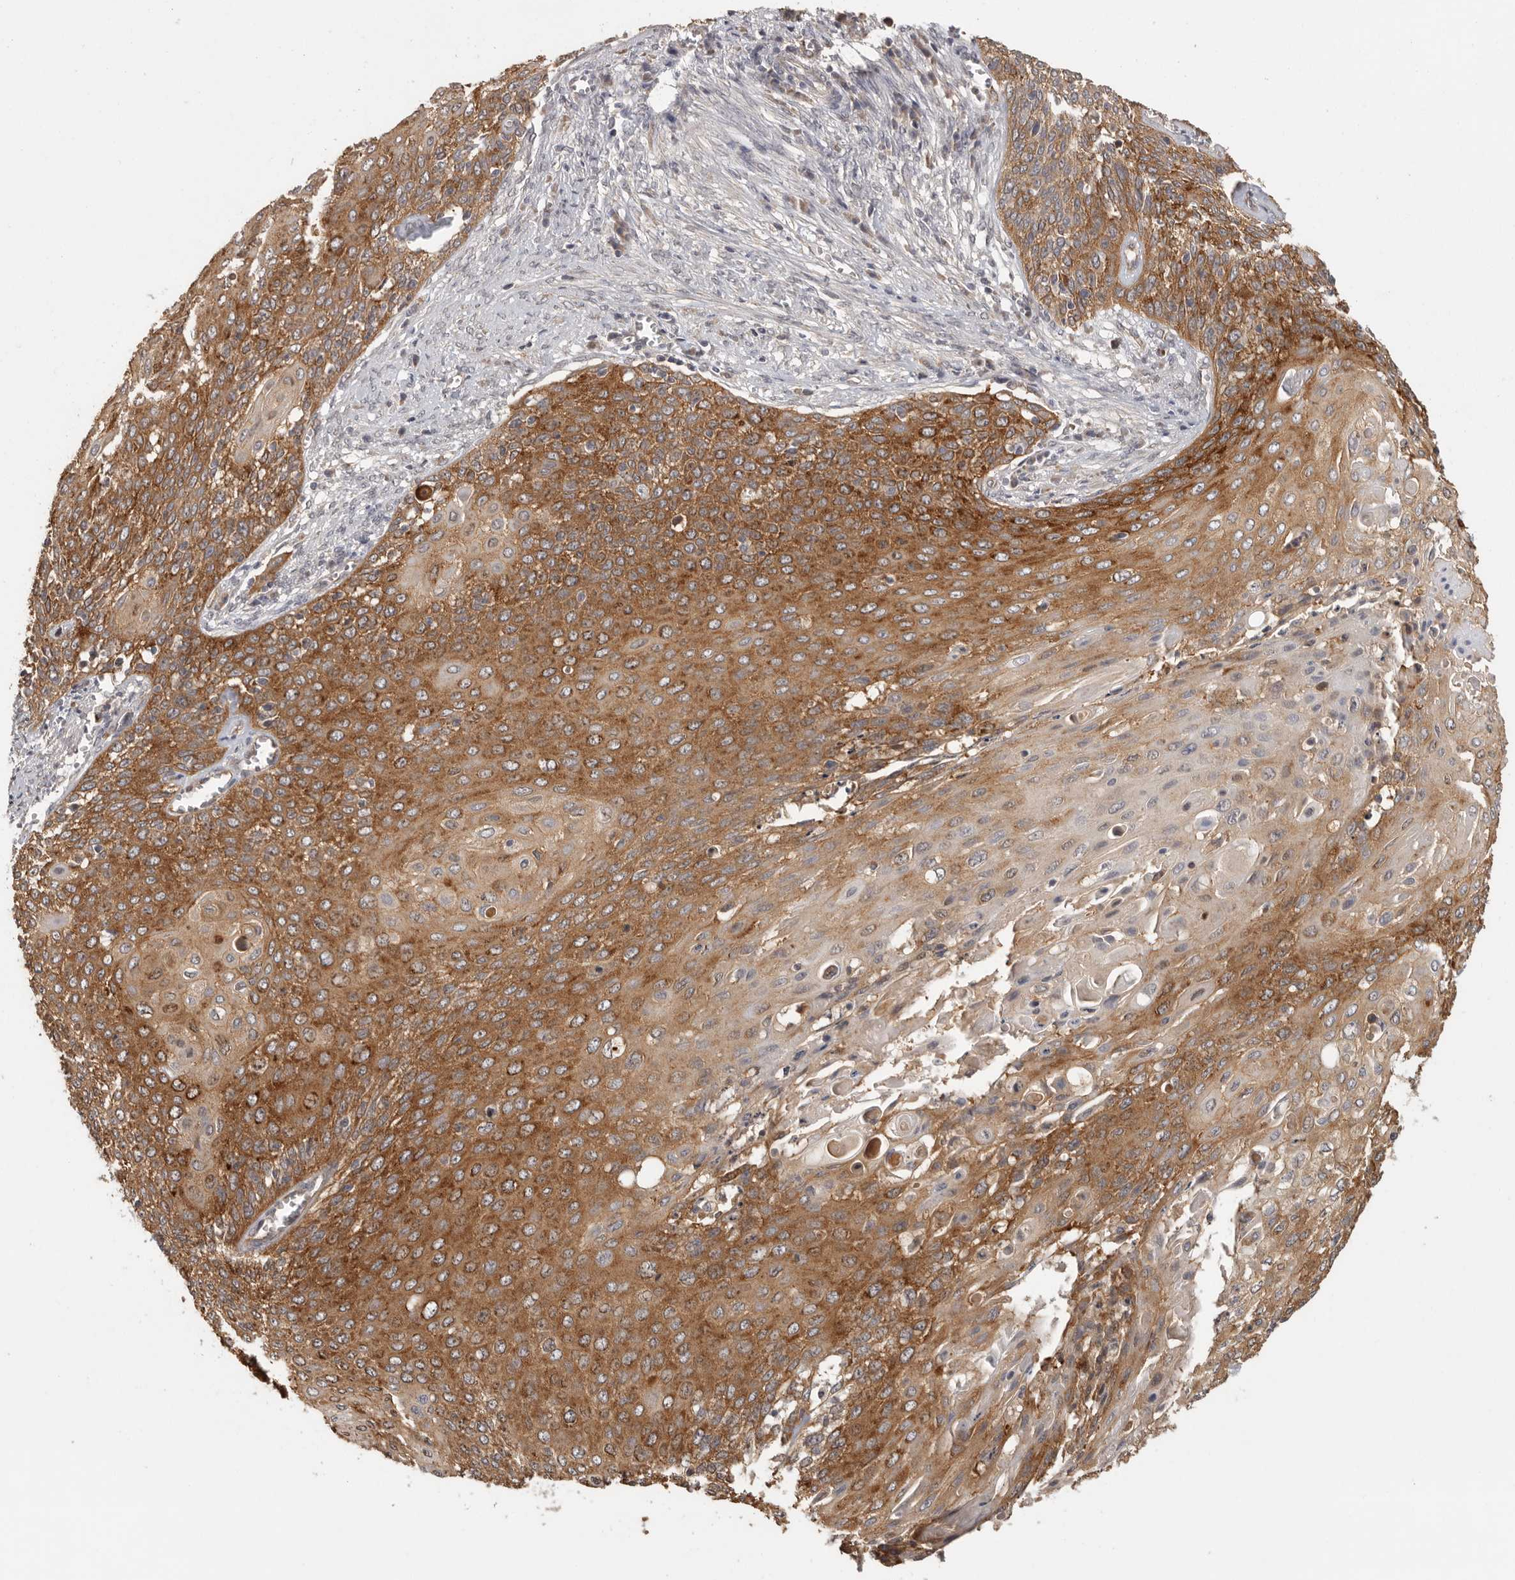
{"staining": {"intensity": "moderate", "quantity": ">75%", "location": "cytoplasmic/membranous"}, "tissue": "cervical cancer", "cell_type": "Tumor cells", "image_type": "cancer", "snomed": [{"axis": "morphology", "description": "Squamous cell carcinoma, NOS"}, {"axis": "topography", "description": "Cervix"}], "caption": "Immunohistochemistry of human cervical squamous cell carcinoma displays medium levels of moderate cytoplasmic/membranous positivity in about >75% of tumor cells.", "gene": "BAIAP2", "patient": {"sex": "female", "age": 39}}